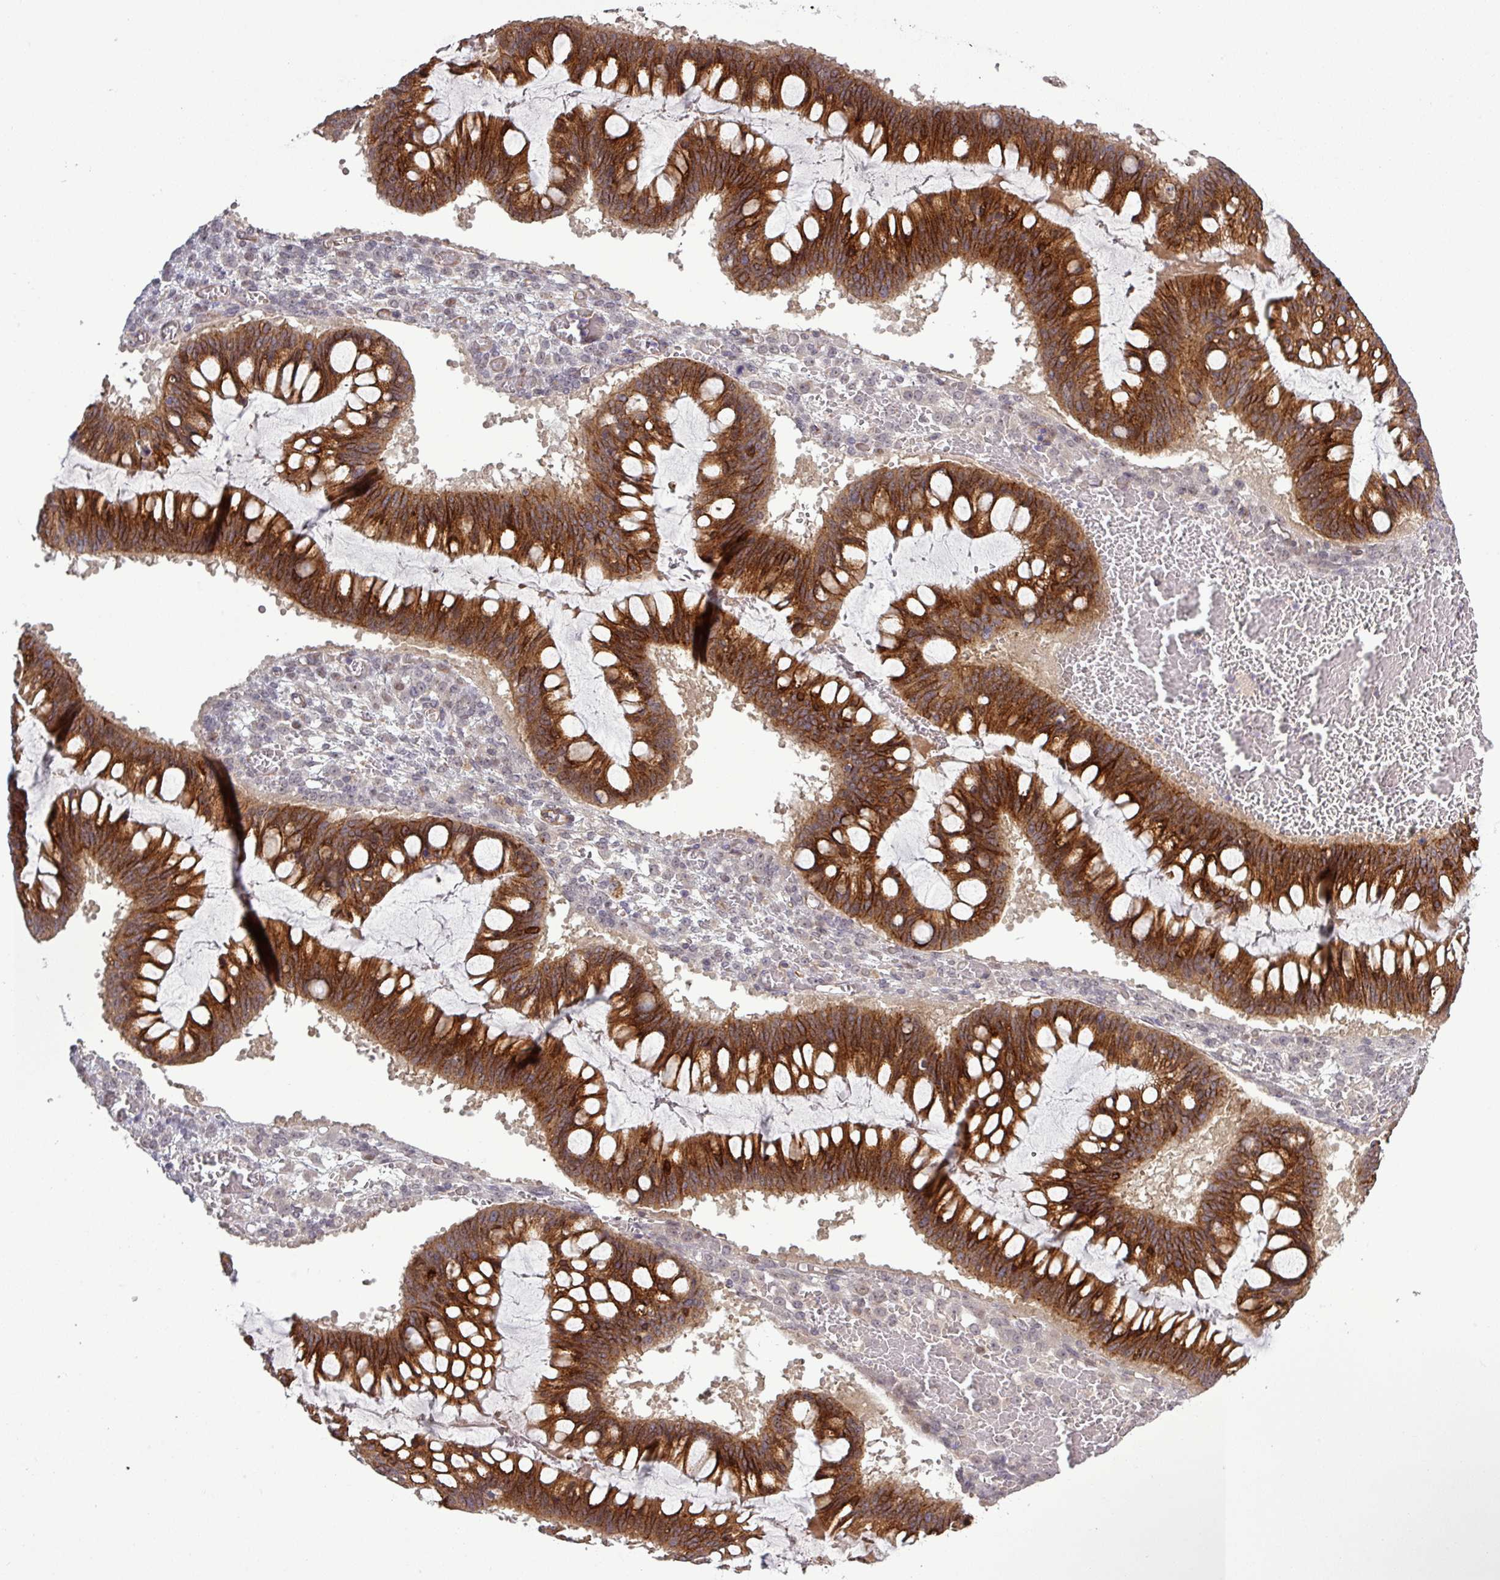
{"staining": {"intensity": "strong", "quantity": ">75%", "location": "cytoplasmic/membranous"}, "tissue": "ovarian cancer", "cell_type": "Tumor cells", "image_type": "cancer", "snomed": [{"axis": "morphology", "description": "Cystadenocarcinoma, mucinous, NOS"}, {"axis": "topography", "description": "Ovary"}], "caption": "Immunohistochemical staining of human ovarian cancer (mucinous cystadenocarcinoma) exhibits high levels of strong cytoplasmic/membranous expression in approximately >75% of tumor cells.", "gene": "PCDH1", "patient": {"sex": "female", "age": 73}}